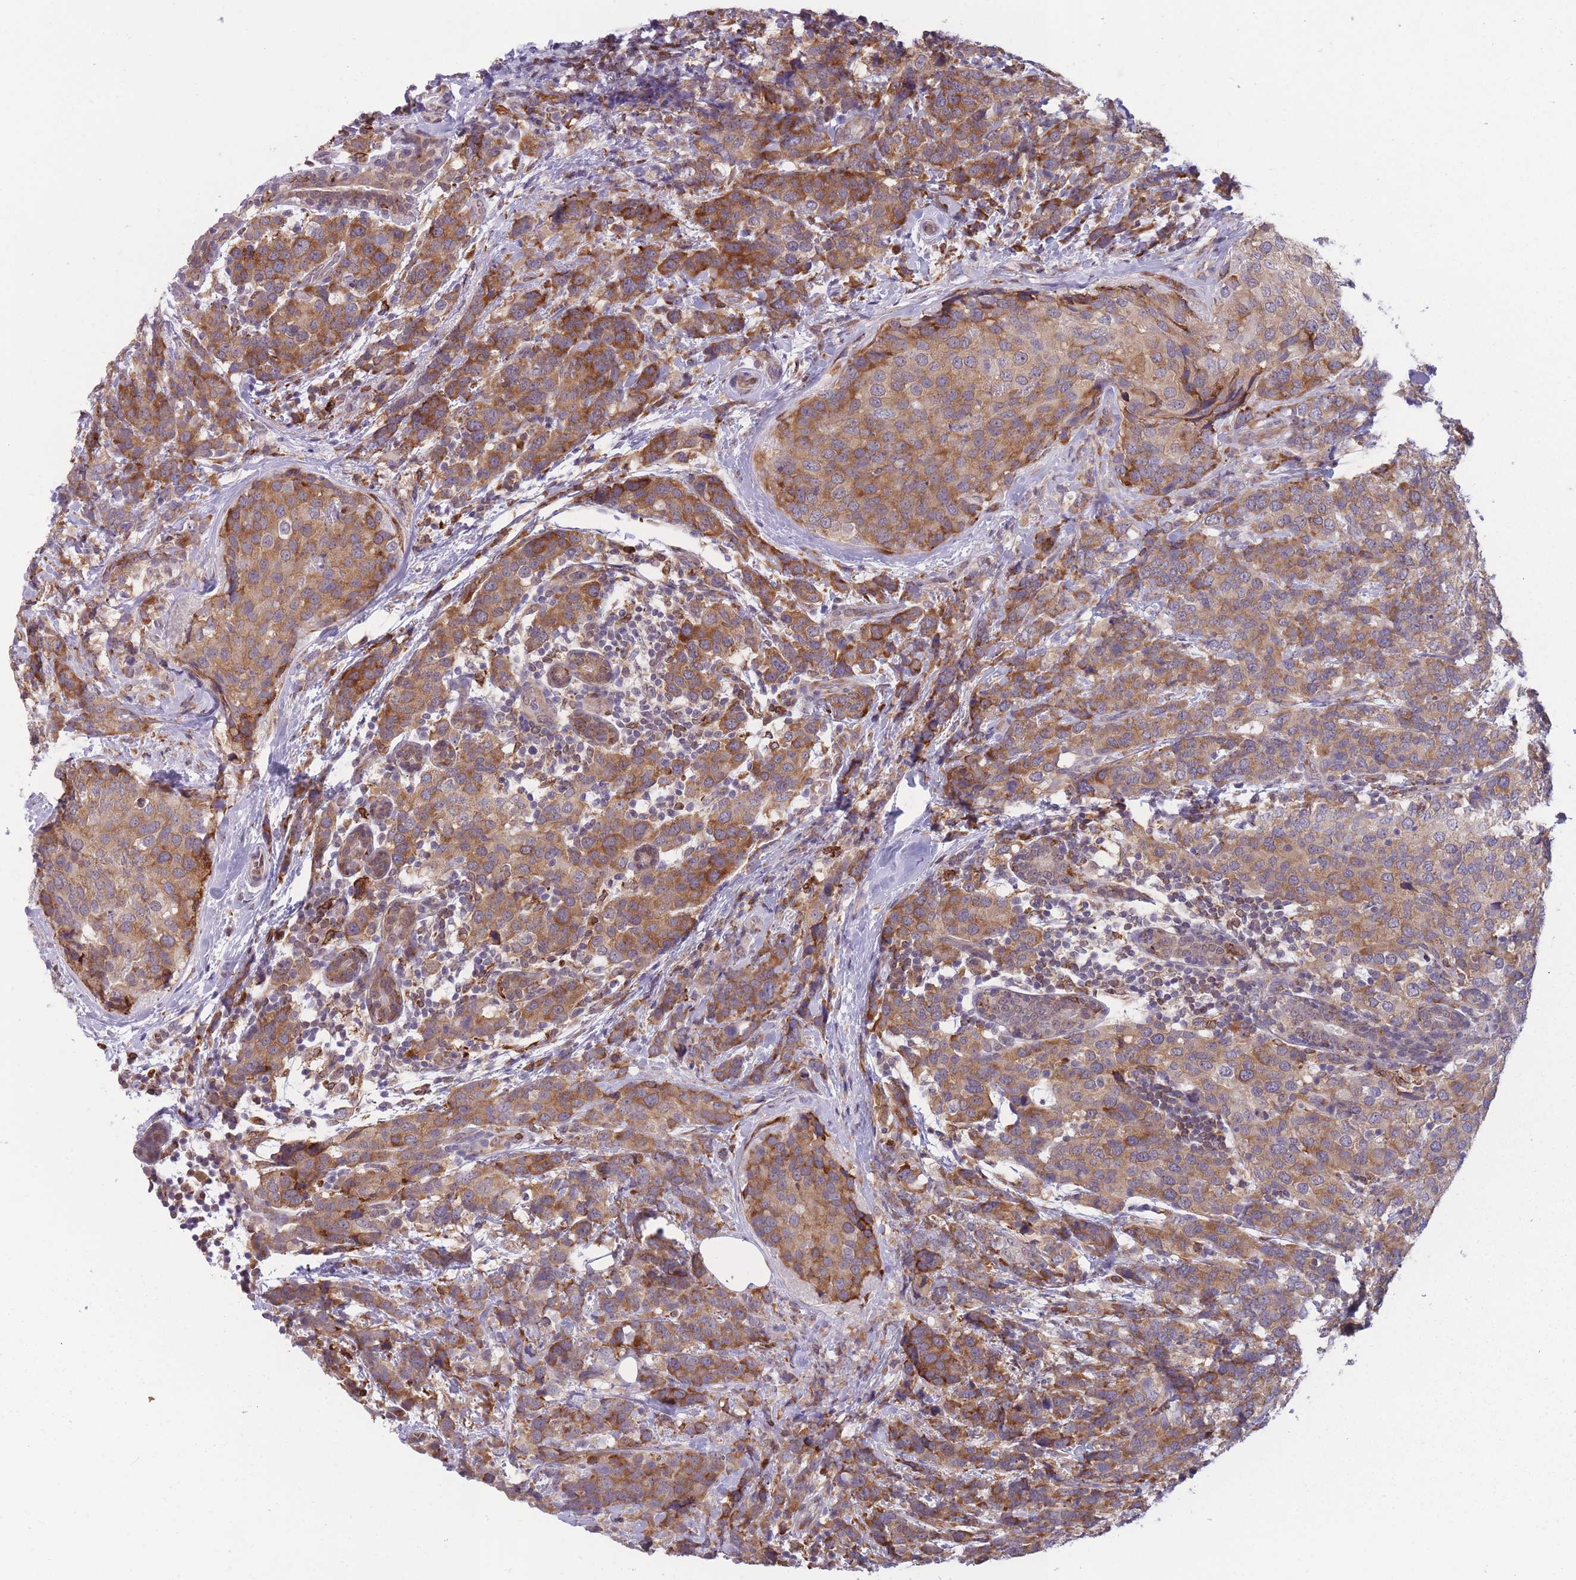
{"staining": {"intensity": "moderate", "quantity": ">75%", "location": "cytoplasmic/membranous"}, "tissue": "breast cancer", "cell_type": "Tumor cells", "image_type": "cancer", "snomed": [{"axis": "morphology", "description": "Lobular carcinoma"}, {"axis": "topography", "description": "Breast"}], "caption": "High-power microscopy captured an immunohistochemistry histopathology image of breast cancer (lobular carcinoma), revealing moderate cytoplasmic/membranous positivity in about >75% of tumor cells.", "gene": "TMEM121", "patient": {"sex": "female", "age": 59}}